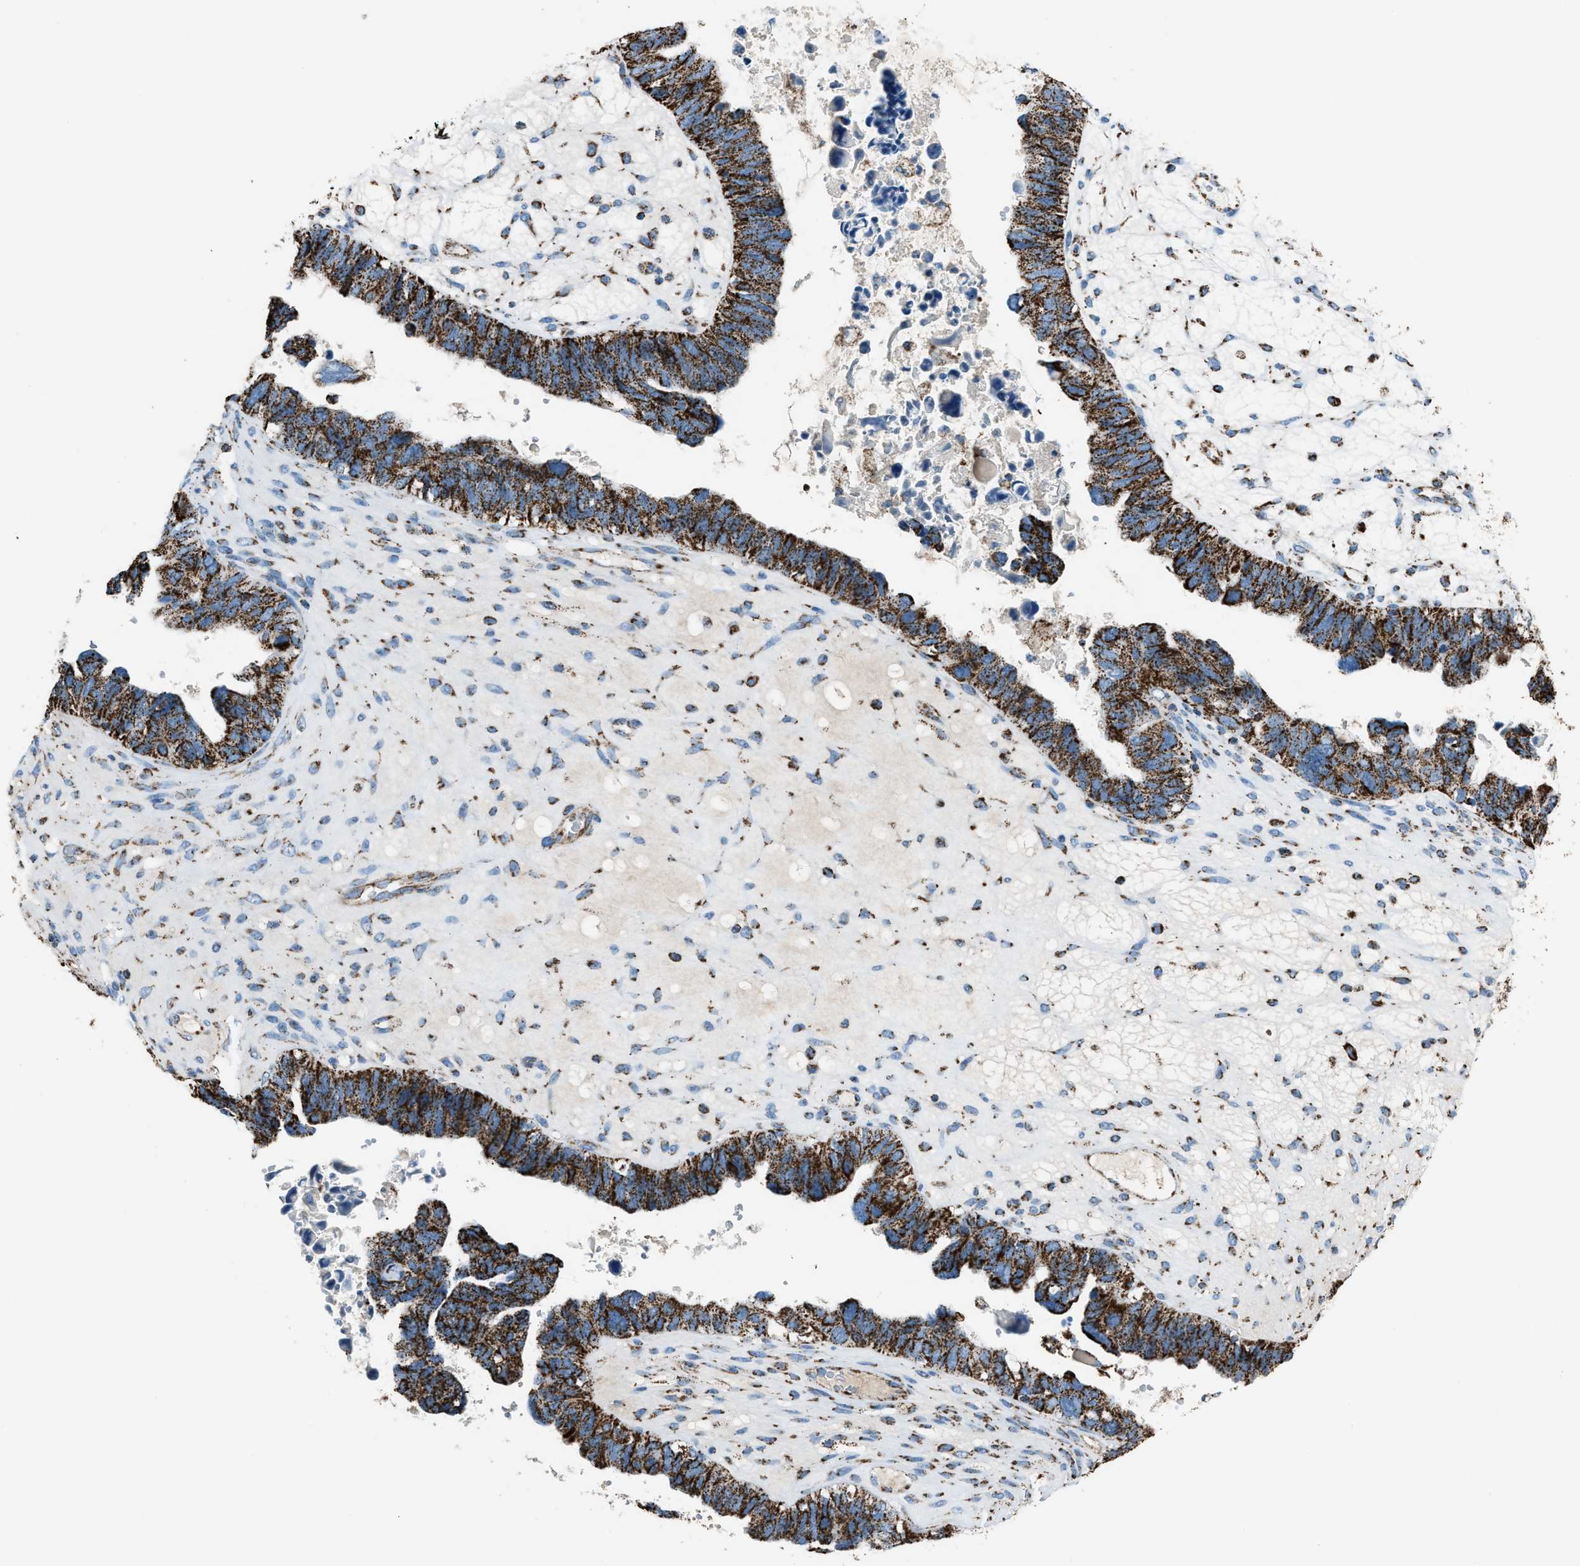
{"staining": {"intensity": "strong", "quantity": ">75%", "location": "cytoplasmic/membranous"}, "tissue": "ovarian cancer", "cell_type": "Tumor cells", "image_type": "cancer", "snomed": [{"axis": "morphology", "description": "Cystadenocarcinoma, serous, NOS"}, {"axis": "topography", "description": "Ovary"}], "caption": "Ovarian serous cystadenocarcinoma was stained to show a protein in brown. There is high levels of strong cytoplasmic/membranous staining in approximately >75% of tumor cells. Immunohistochemistry stains the protein of interest in brown and the nuclei are stained blue.", "gene": "MDH2", "patient": {"sex": "female", "age": 79}}